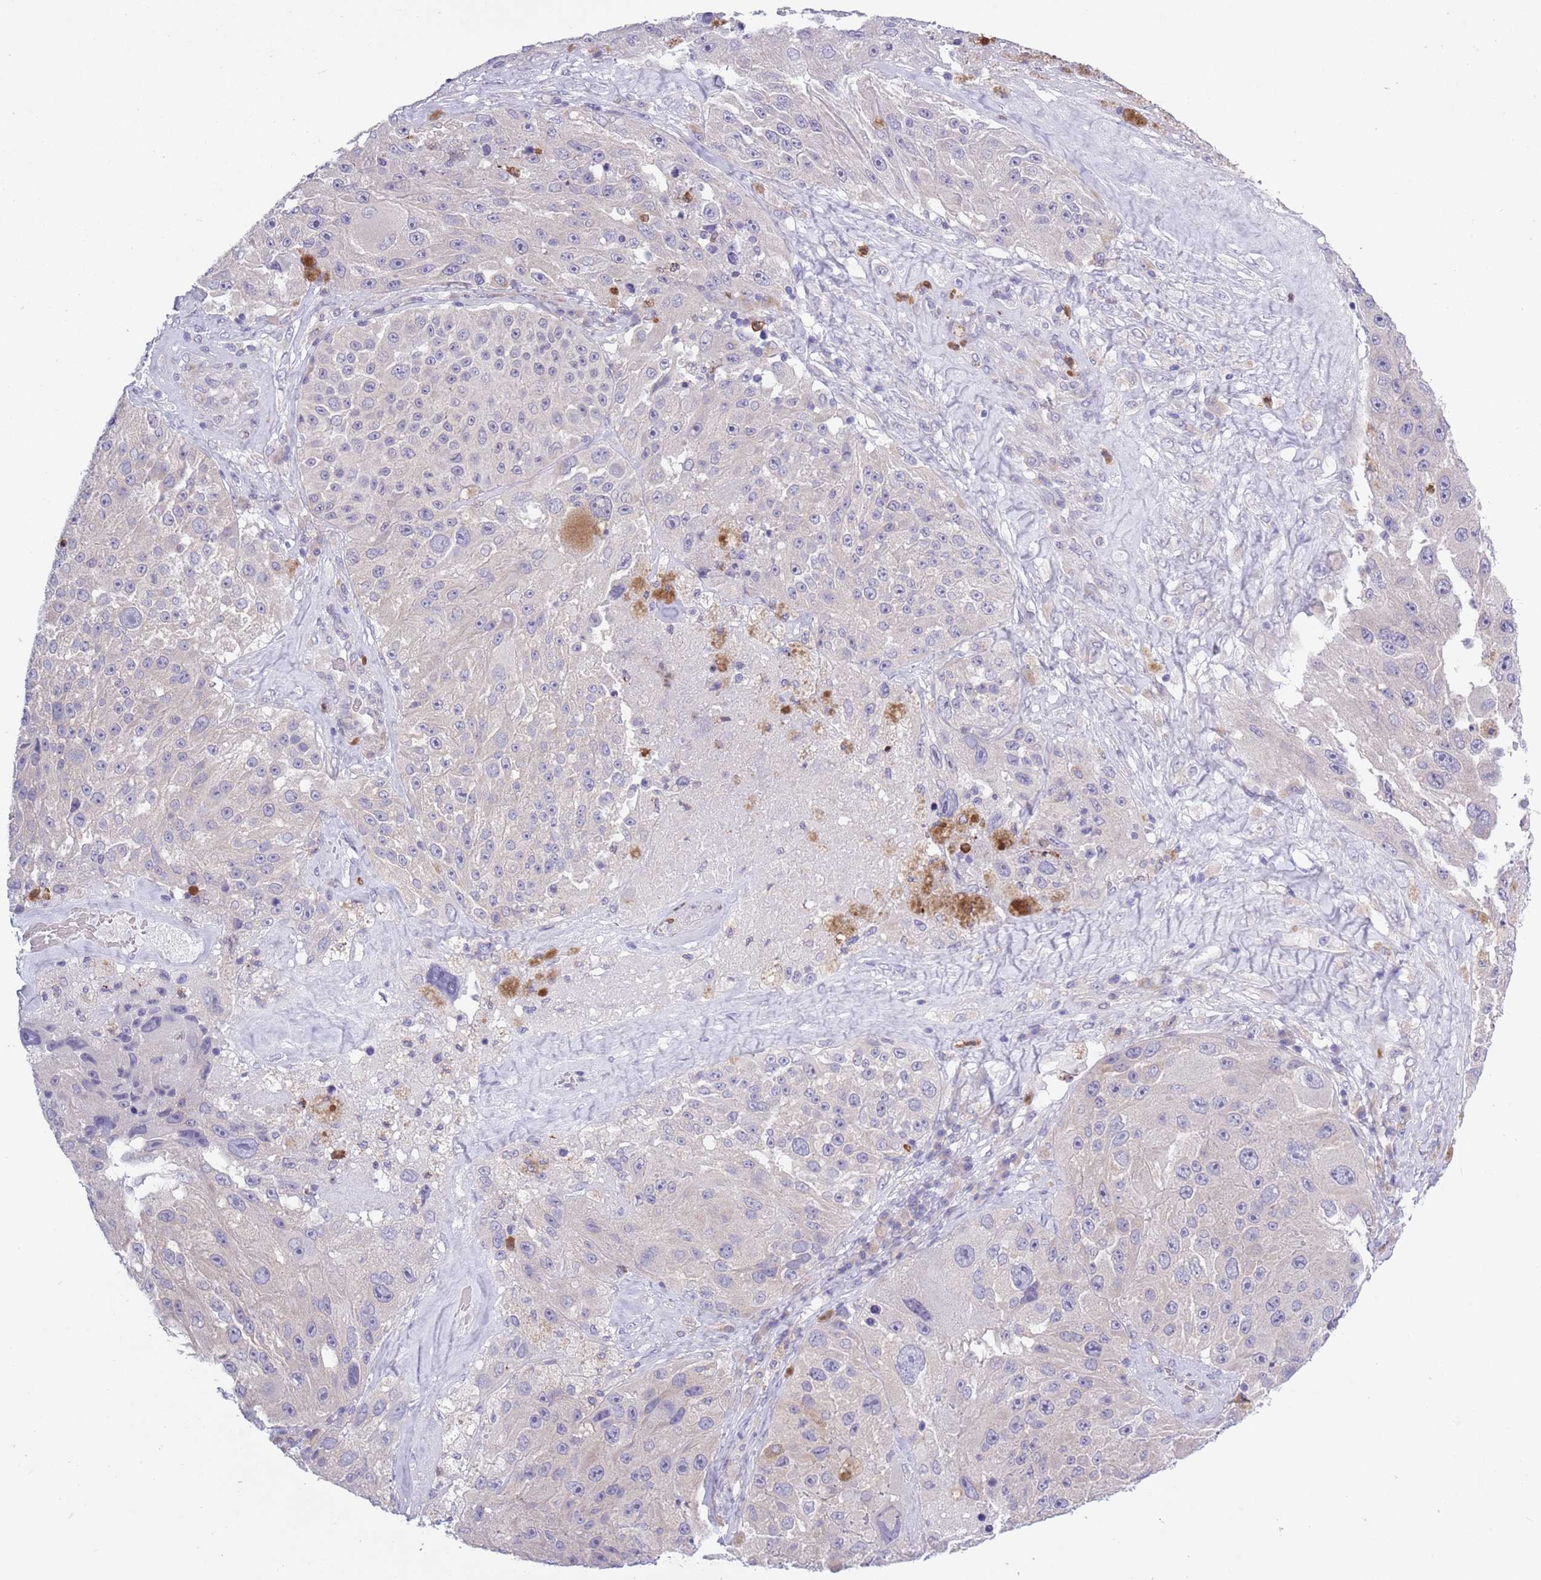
{"staining": {"intensity": "negative", "quantity": "none", "location": "none"}, "tissue": "melanoma", "cell_type": "Tumor cells", "image_type": "cancer", "snomed": [{"axis": "morphology", "description": "Malignant melanoma, Metastatic site"}, {"axis": "topography", "description": "Lymph node"}], "caption": "An immunohistochemistry micrograph of malignant melanoma (metastatic site) is shown. There is no staining in tumor cells of malignant melanoma (metastatic site).", "gene": "ZFP2", "patient": {"sex": "male", "age": 62}}